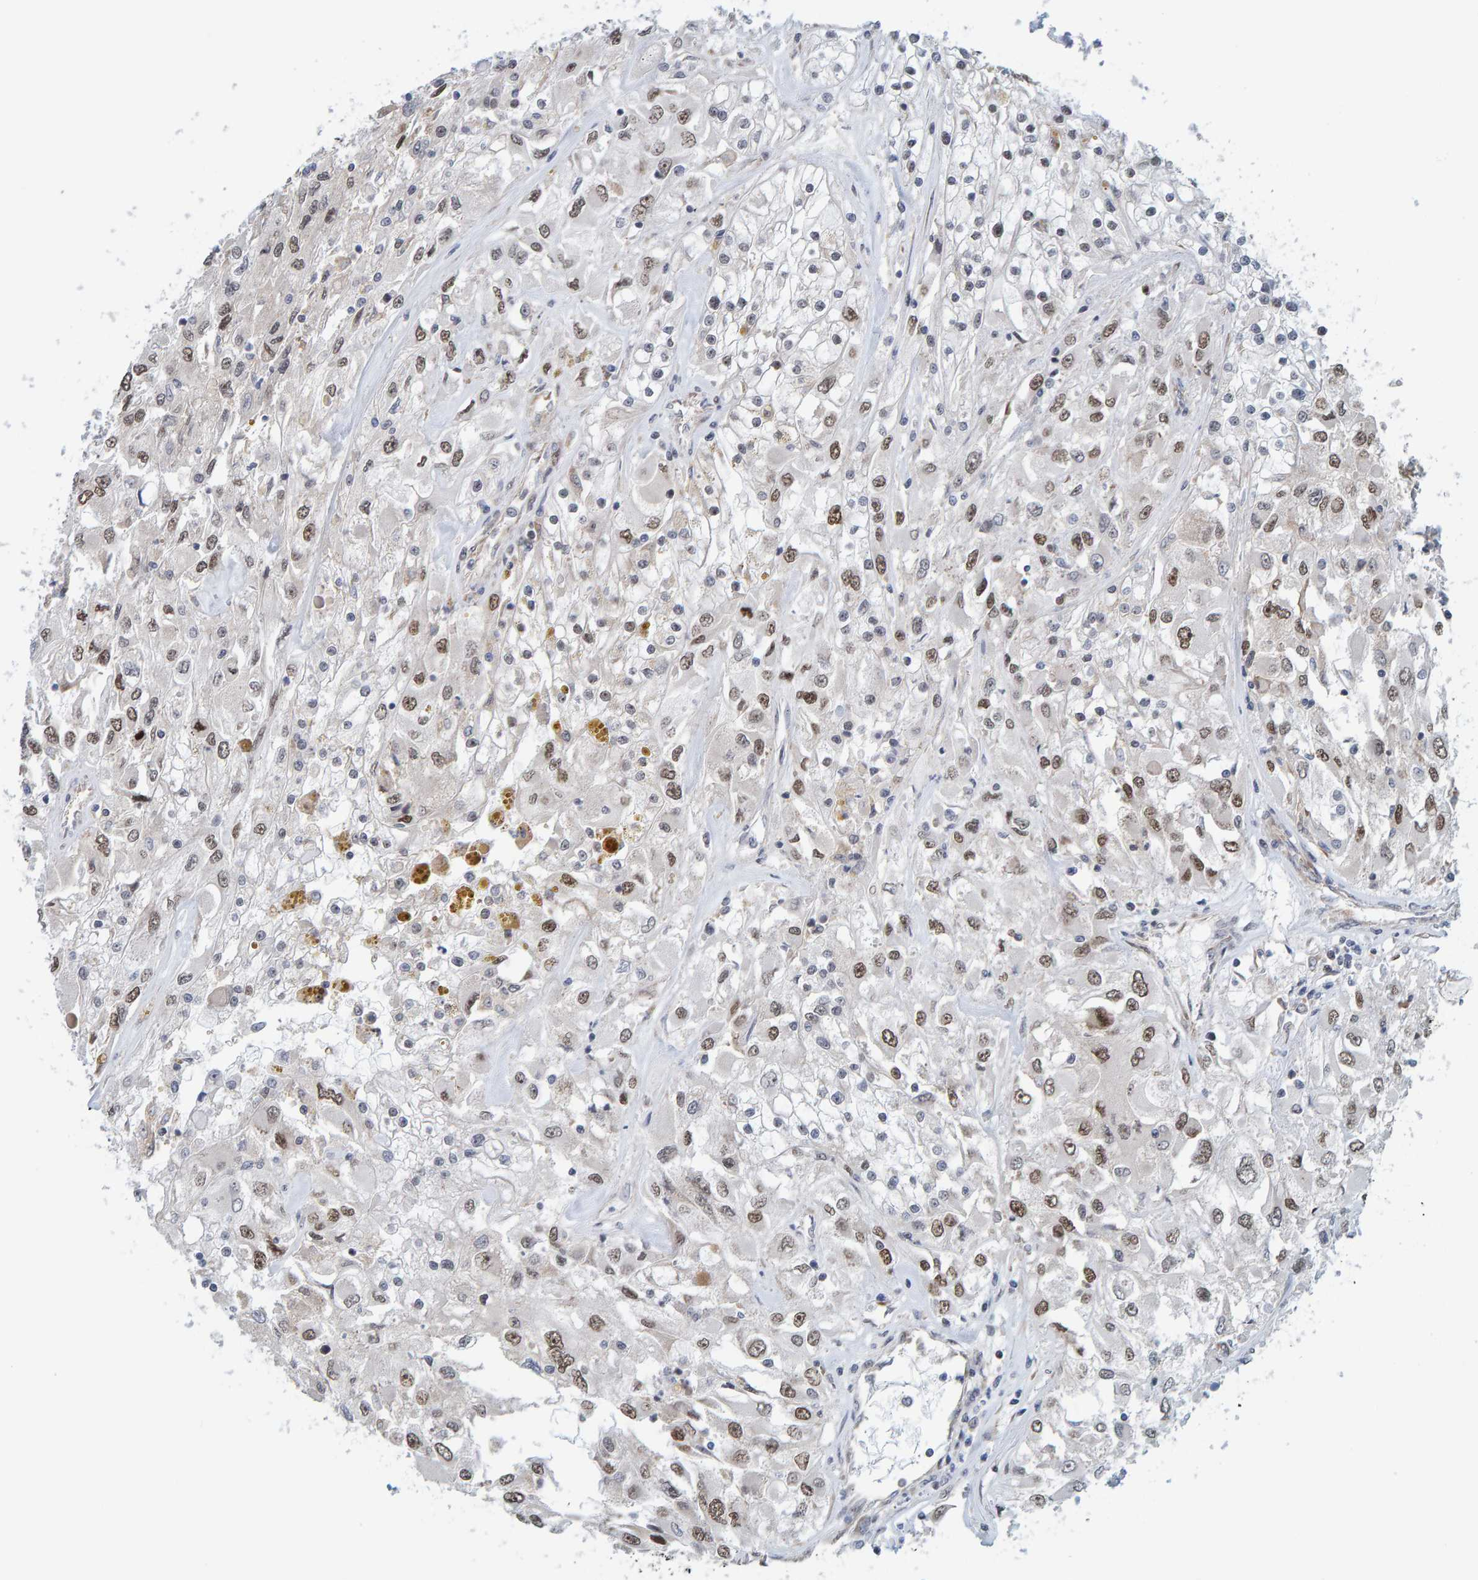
{"staining": {"intensity": "weak", "quantity": ">75%", "location": "nuclear"}, "tissue": "renal cancer", "cell_type": "Tumor cells", "image_type": "cancer", "snomed": [{"axis": "morphology", "description": "Adenocarcinoma, NOS"}, {"axis": "topography", "description": "Kidney"}], "caption": "Protein staining displays weak nuclear expression in about >75% of tumor cells in adenocarcinoma (renal). (Stains: DAB (3,3'-diaminobenzidine) in brown, nuclei in blue, Microscopy: brightfield microscopy at high magnification).", "gene": "POLR1E", "patient": {"sex": "female", "age": 52}}